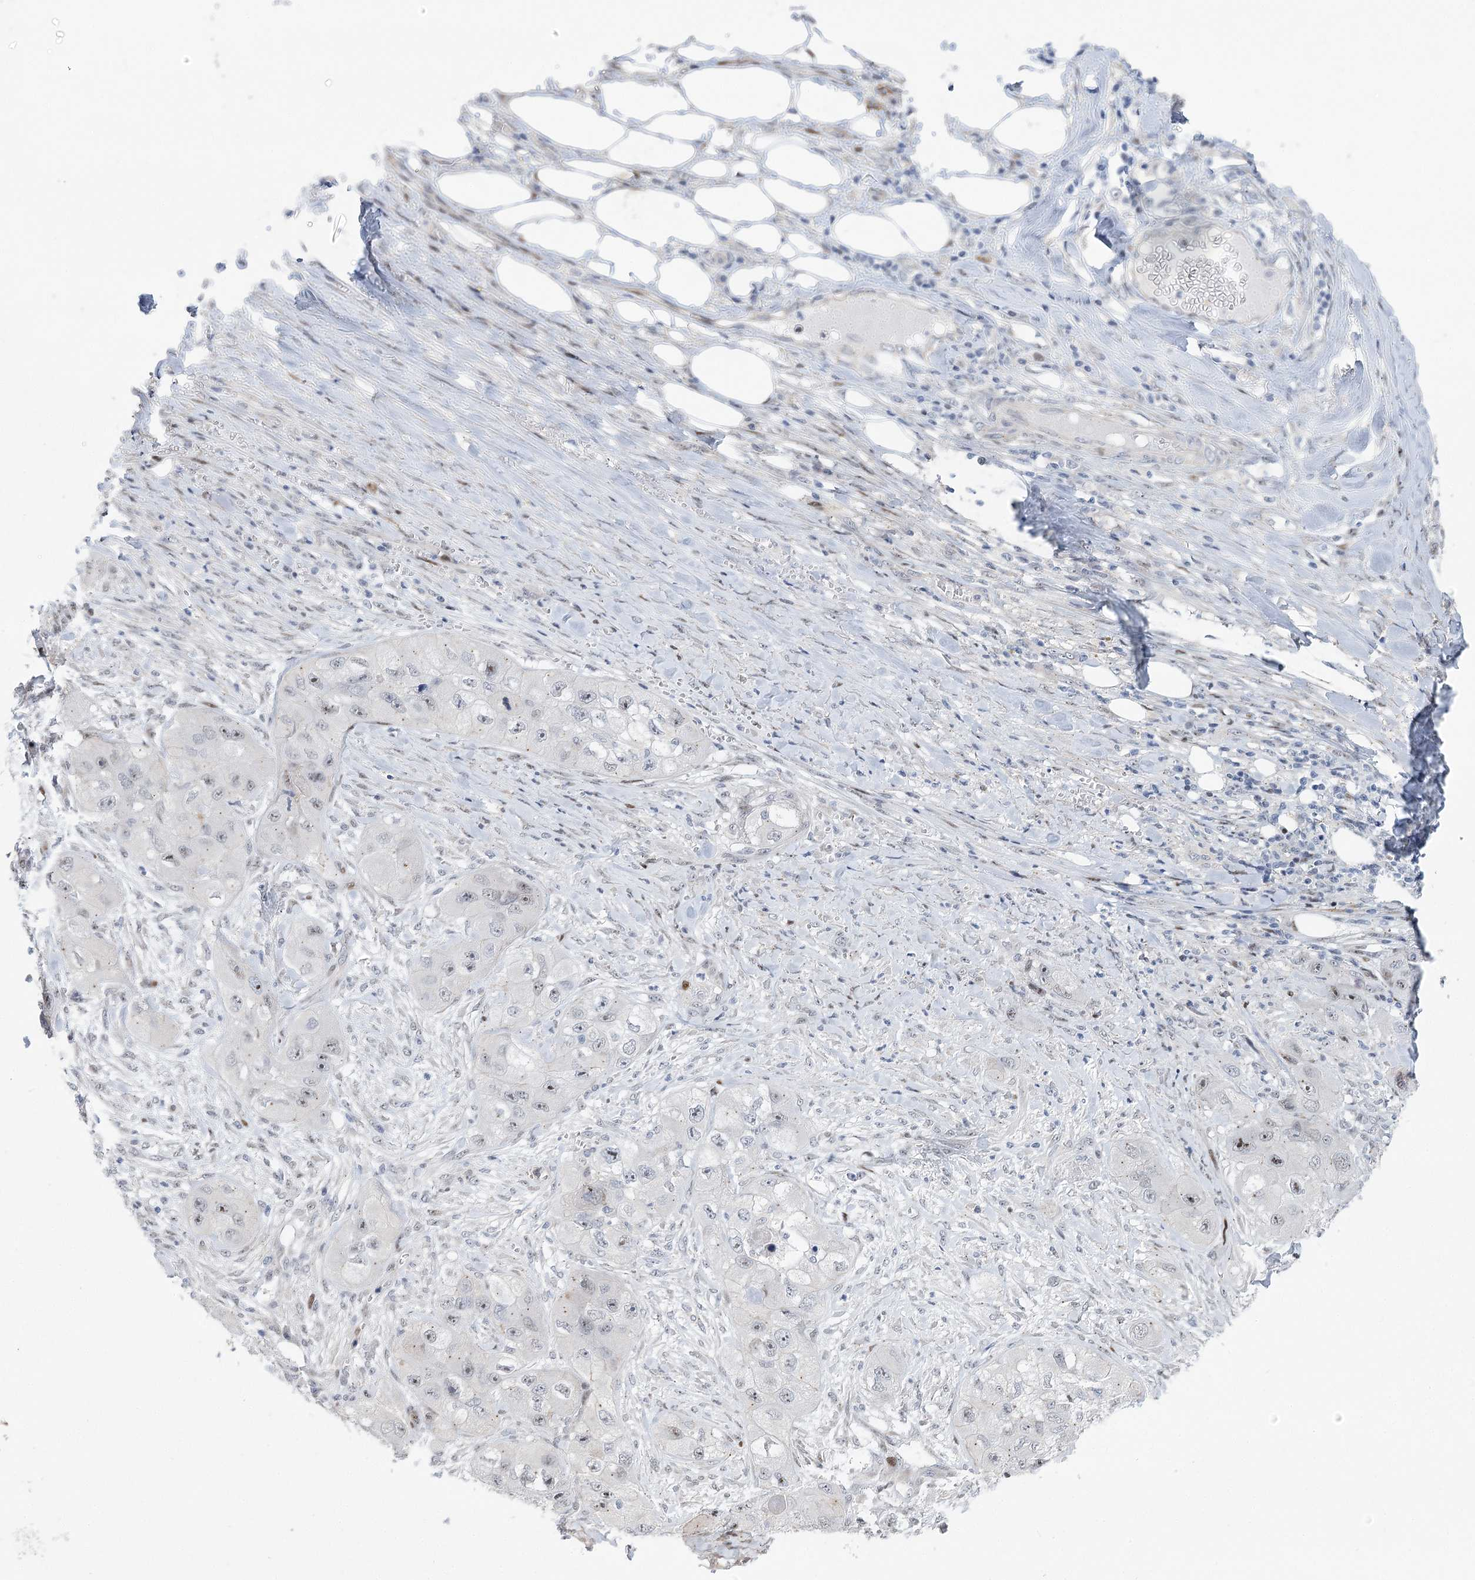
{"staining": {"intensity": "weak", "quantity": "25%-75%", "location": "nuclear"}, "tissue": "skin cancer", "cell_type": "Tumor cells", "image_type": "cancer", "snomed": [{"axis": "morphology", "description": "Squamous cell carcinoma, NOS"}, {"axis": "topography", "description": "Skin"}, {"axis": "topography", "description": "Subcutis"}], "caption": "This micrograph shows IHC staining of human squamous cell carcinoma (skin), with low weak nuclear staining in approximately 25%-75% of tumor cells.", "gene": "CAMTA1", "patient": {"sex": "male", "age": 73}}